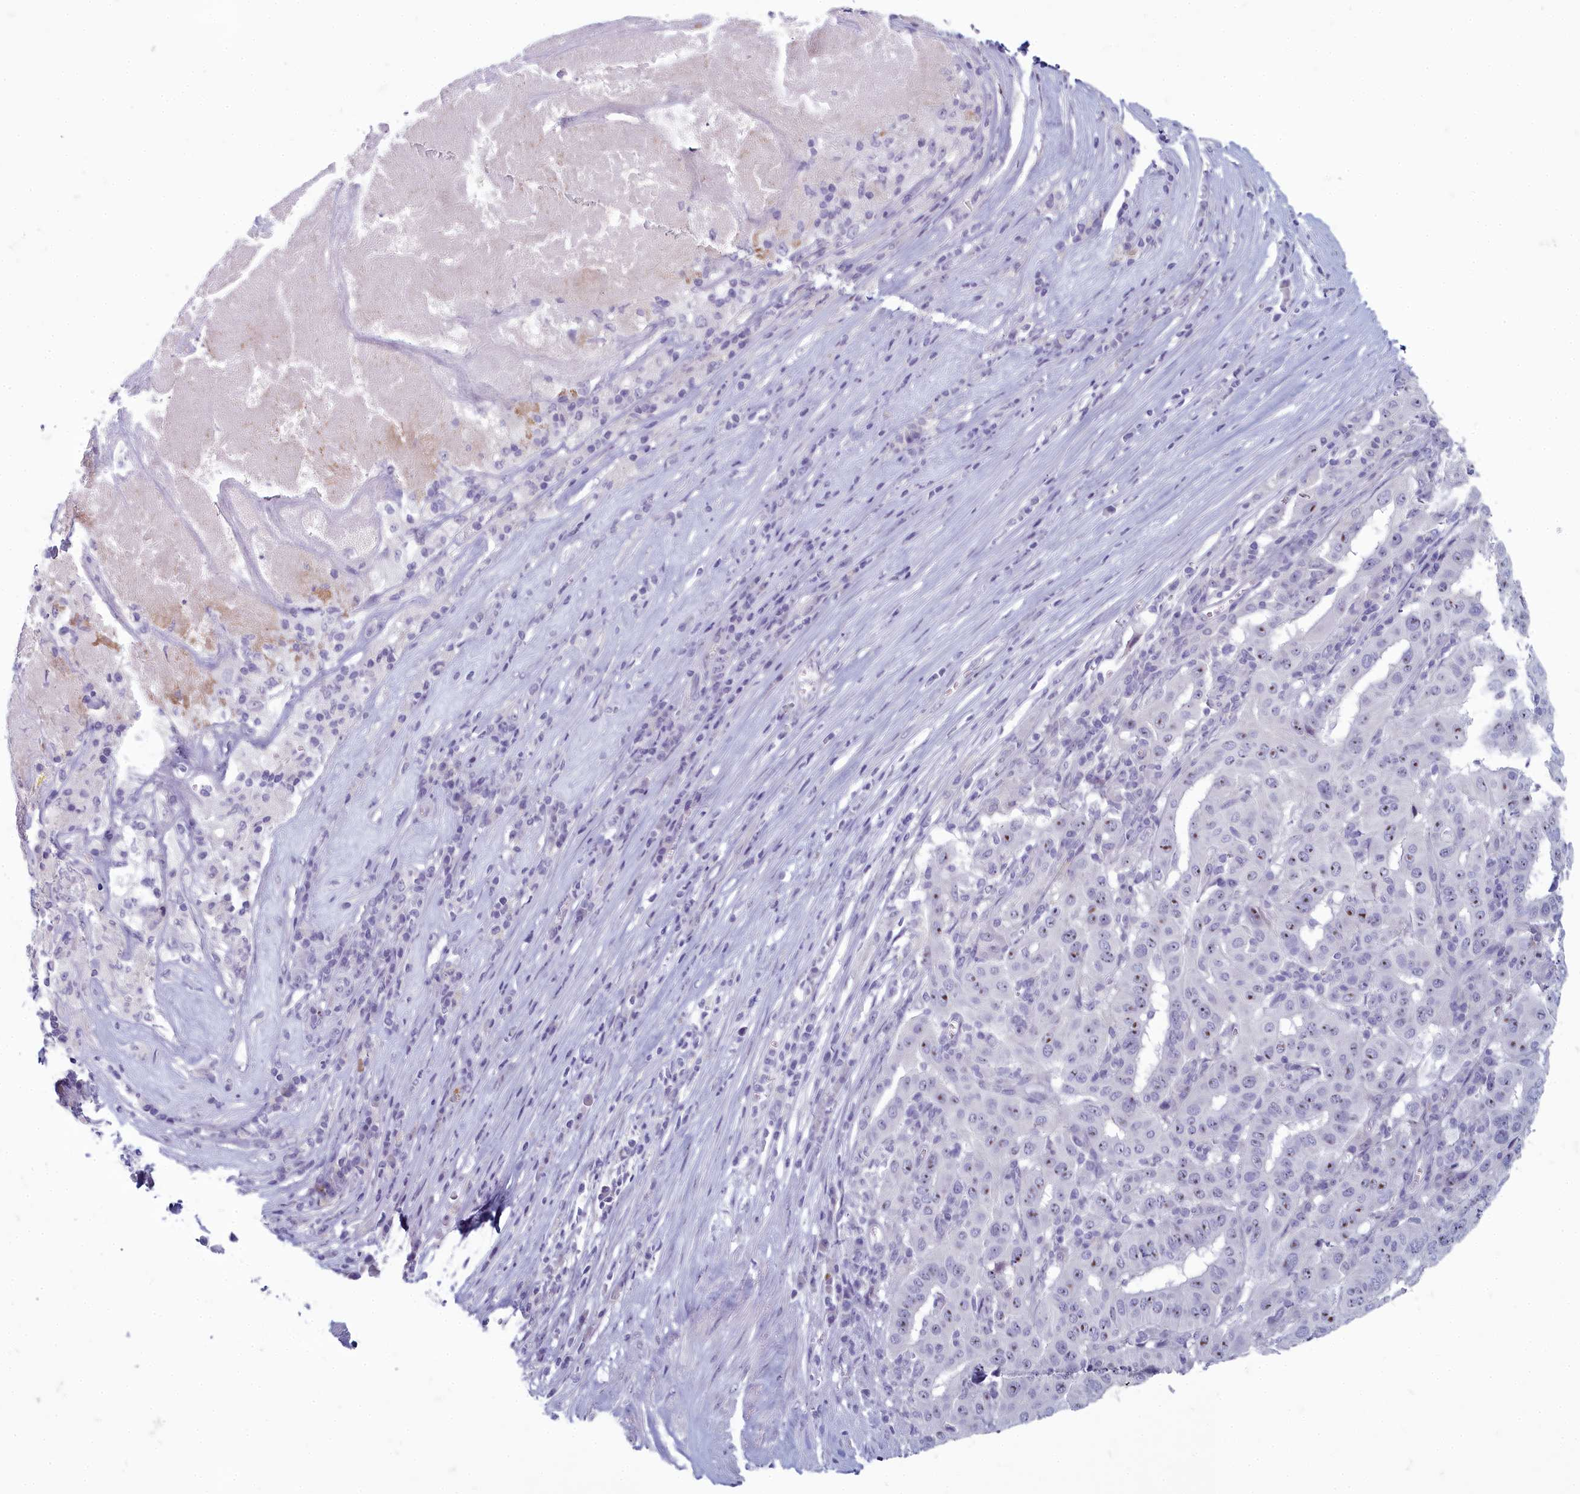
{"staining": {"intensity": "moderate", "quantity": "<25%", "location": "nuclear"}, "tissue": "pancreatic cancer", "cell_type": "Tumor cells", "image_type": "cancer", "snomed": [{"axis": "morphology", "description": "Adenocarcinoma, NOS"}, {"axis": "topography", "description": "Pancreas"}], "caption": "Adenocarcinoma (pancreatic) tissue reveals moderate nuclear expression in approximately <25% of tumor cells, visualized by immunohistochemistry. (DAB = brown stain, brightfield microscopy at high magnification).", "gene": "INSYN2A", "patient": {"sex": "male", "age": 63}}